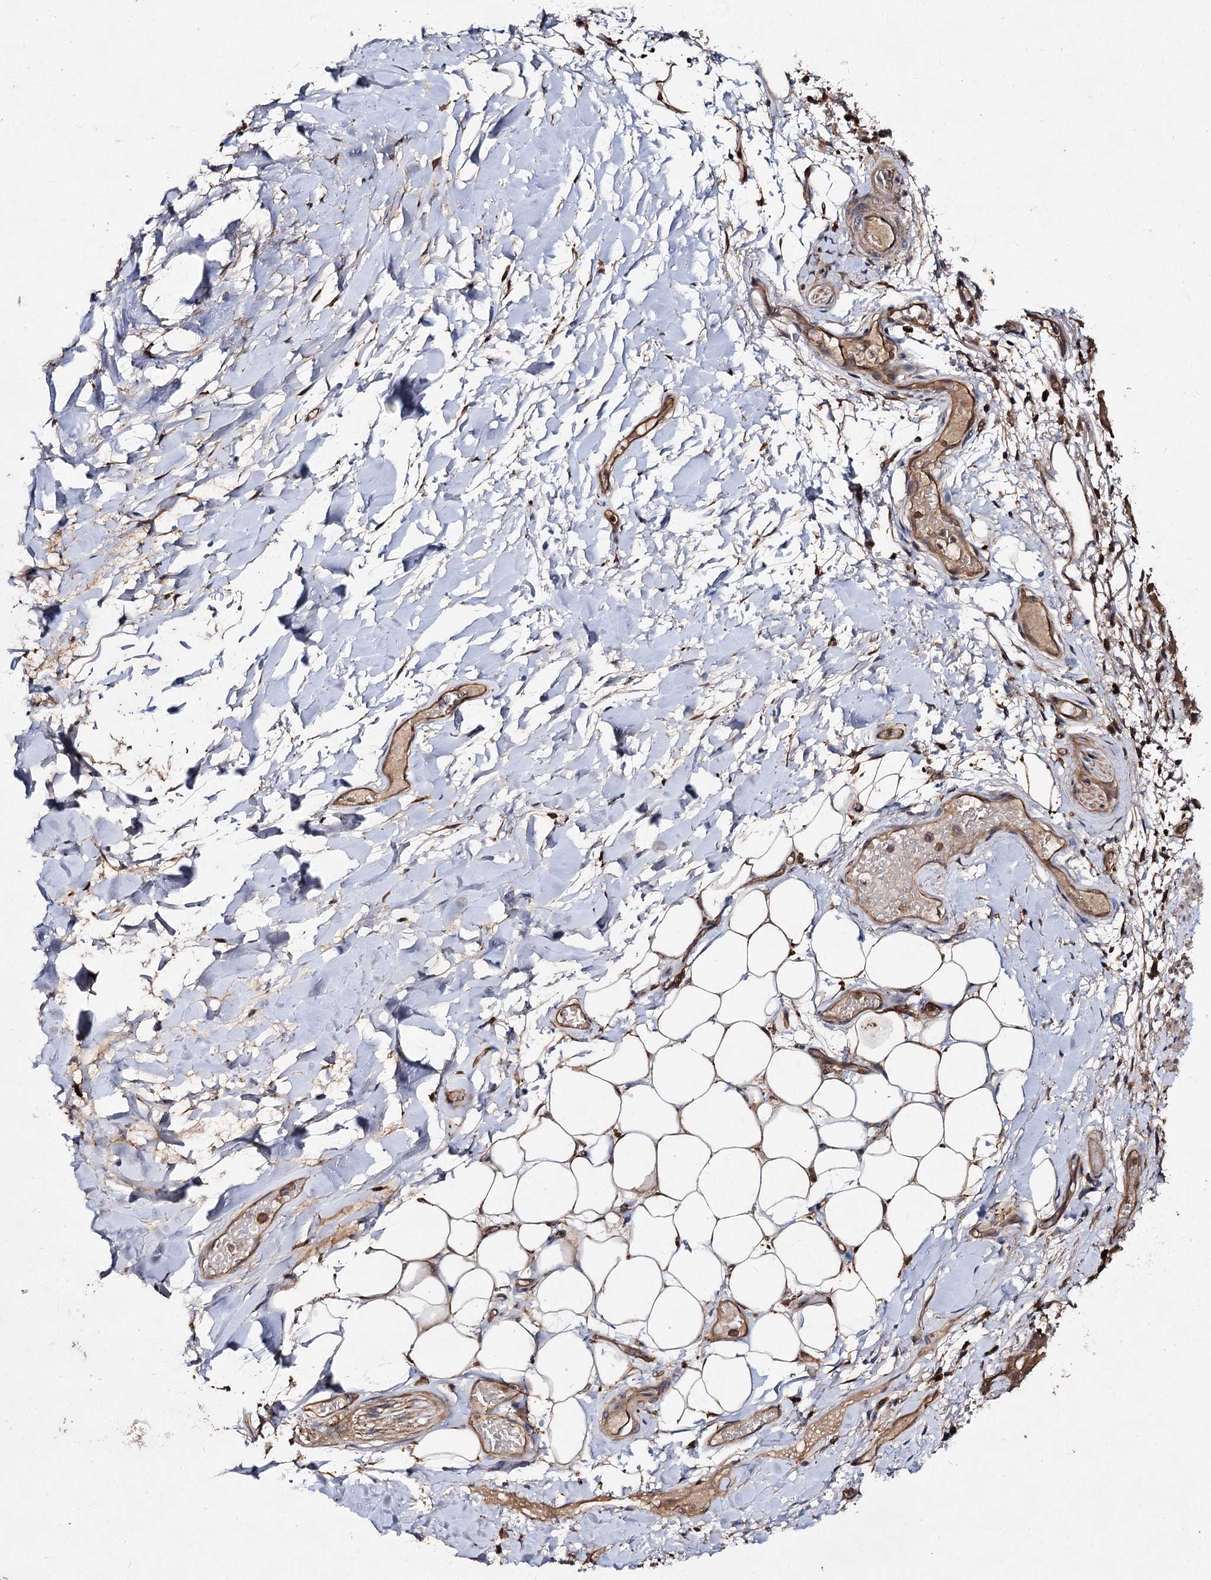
{"staining": {"intensity": "moderate", "quantity": ">75%", "location": "cytoplasmic/membranous"}, "tissue": "adipose tissue", "cell_type": "Adipocytes", "image_type": "normal", "snomed": [{"axis": "morphology", "description": "Normal tissue, NOS"}, {"axis": "topography", "description": "Lymph node"}, {"axis": "topography", "description": "Cartilage tissue"}, {"axis": "topography", "description": "Bronchus"}], "caption": "Protein staining of benign adipose tissue shows moderate cytoplasmic/membranous staining in approximately >75% of adipocytes. (IHC, brightfield microscopy, high magnification).", "gene": "VPS29", "patient": {"sex": "male", "age": 63}}